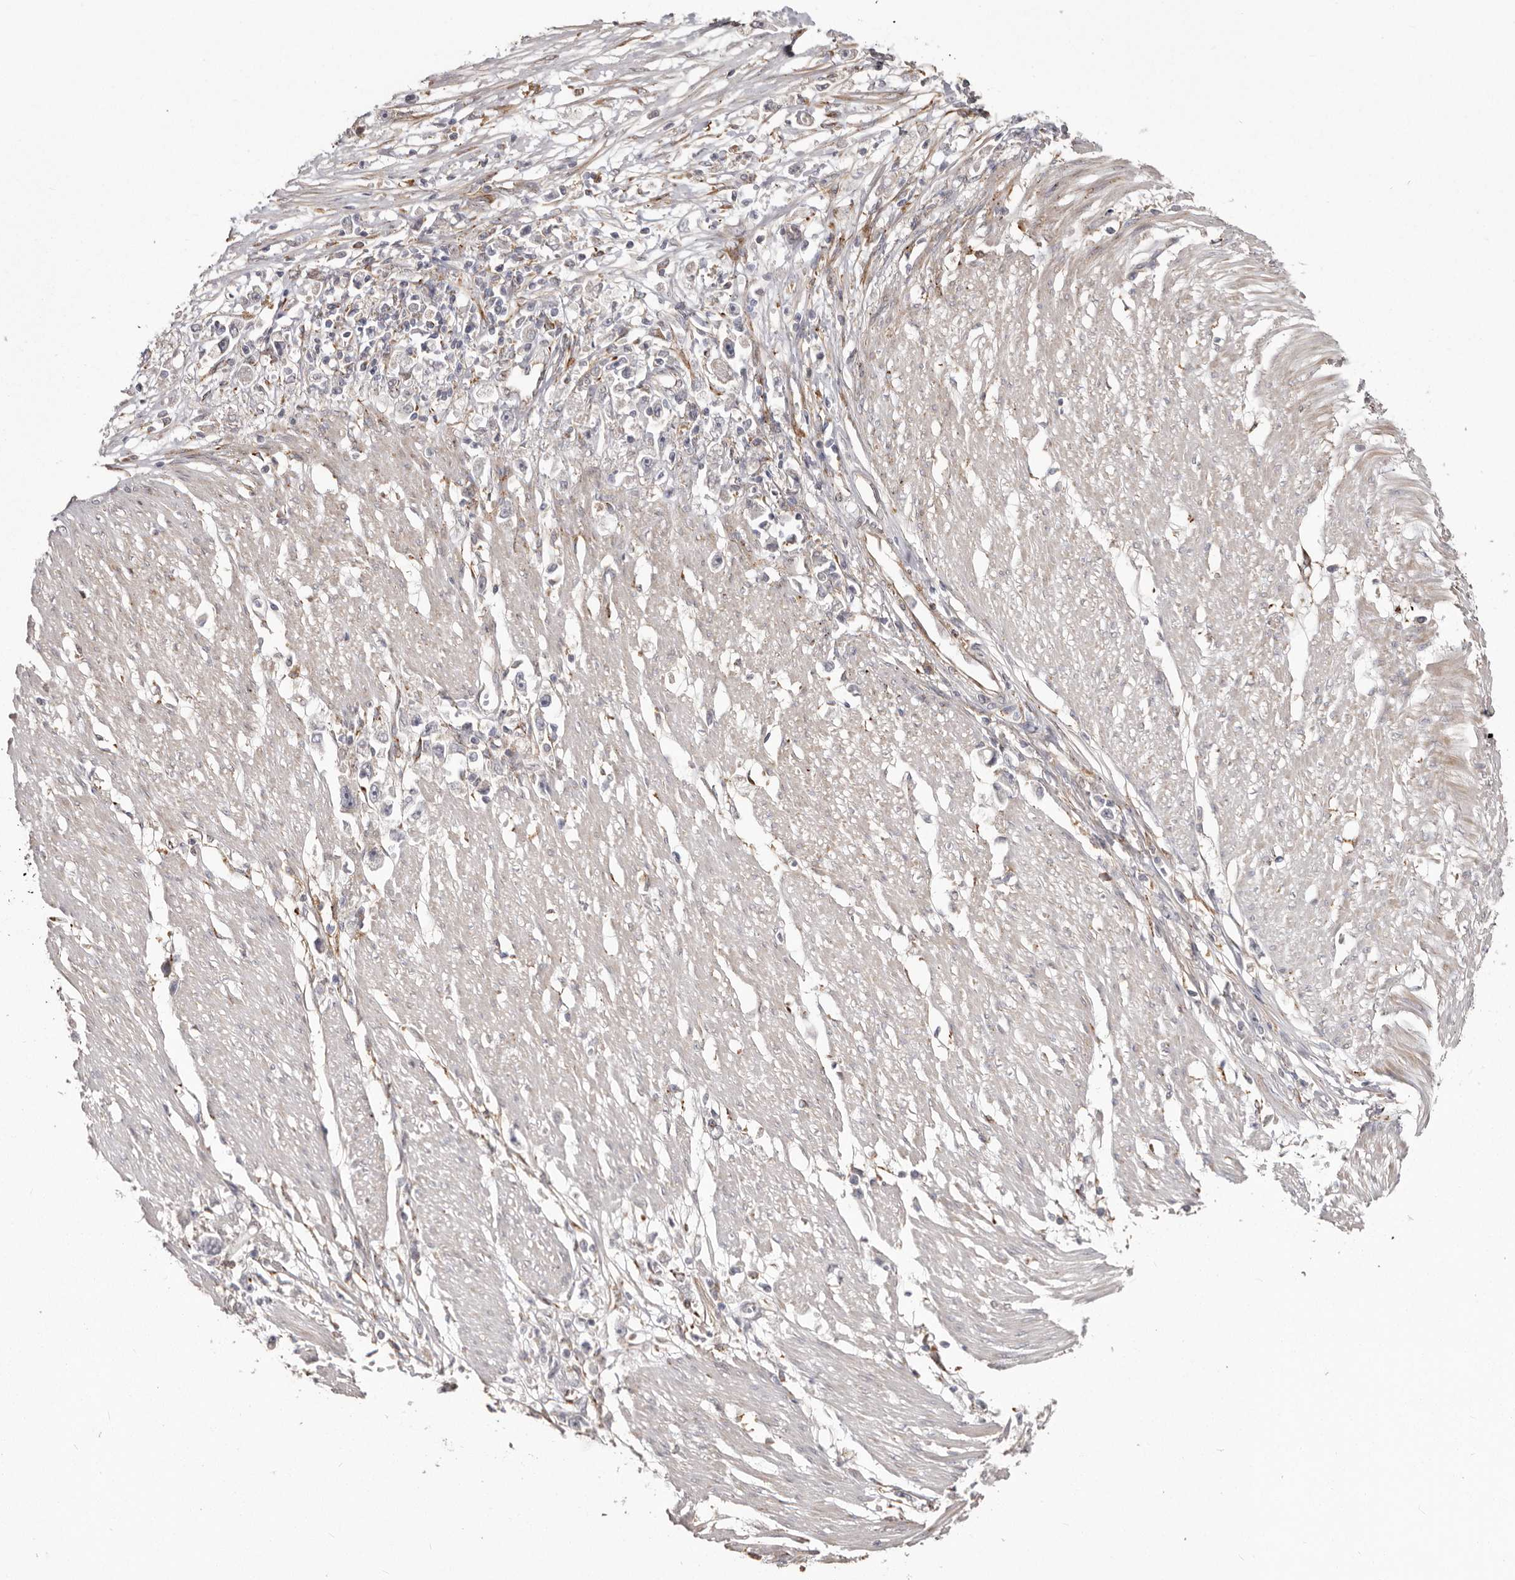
{"staining": {"intensity": "negative", "quantity": "none", "location": "none"}, "tissue": "stomach cancer", "cell_type": "Tumor cells", "image_type": "cancer", "snomed": [{"axis": "morphology", "description": "Adenocarcinoma, NOS"}, {"axis": "topography", "description": "Stomach"}], "caption": "Immunohistochemical staining of stomach cancer shows no significant staining in tumor cells.", "gene": "NUP43", "patient": {"sex": "female", "age": 59}}